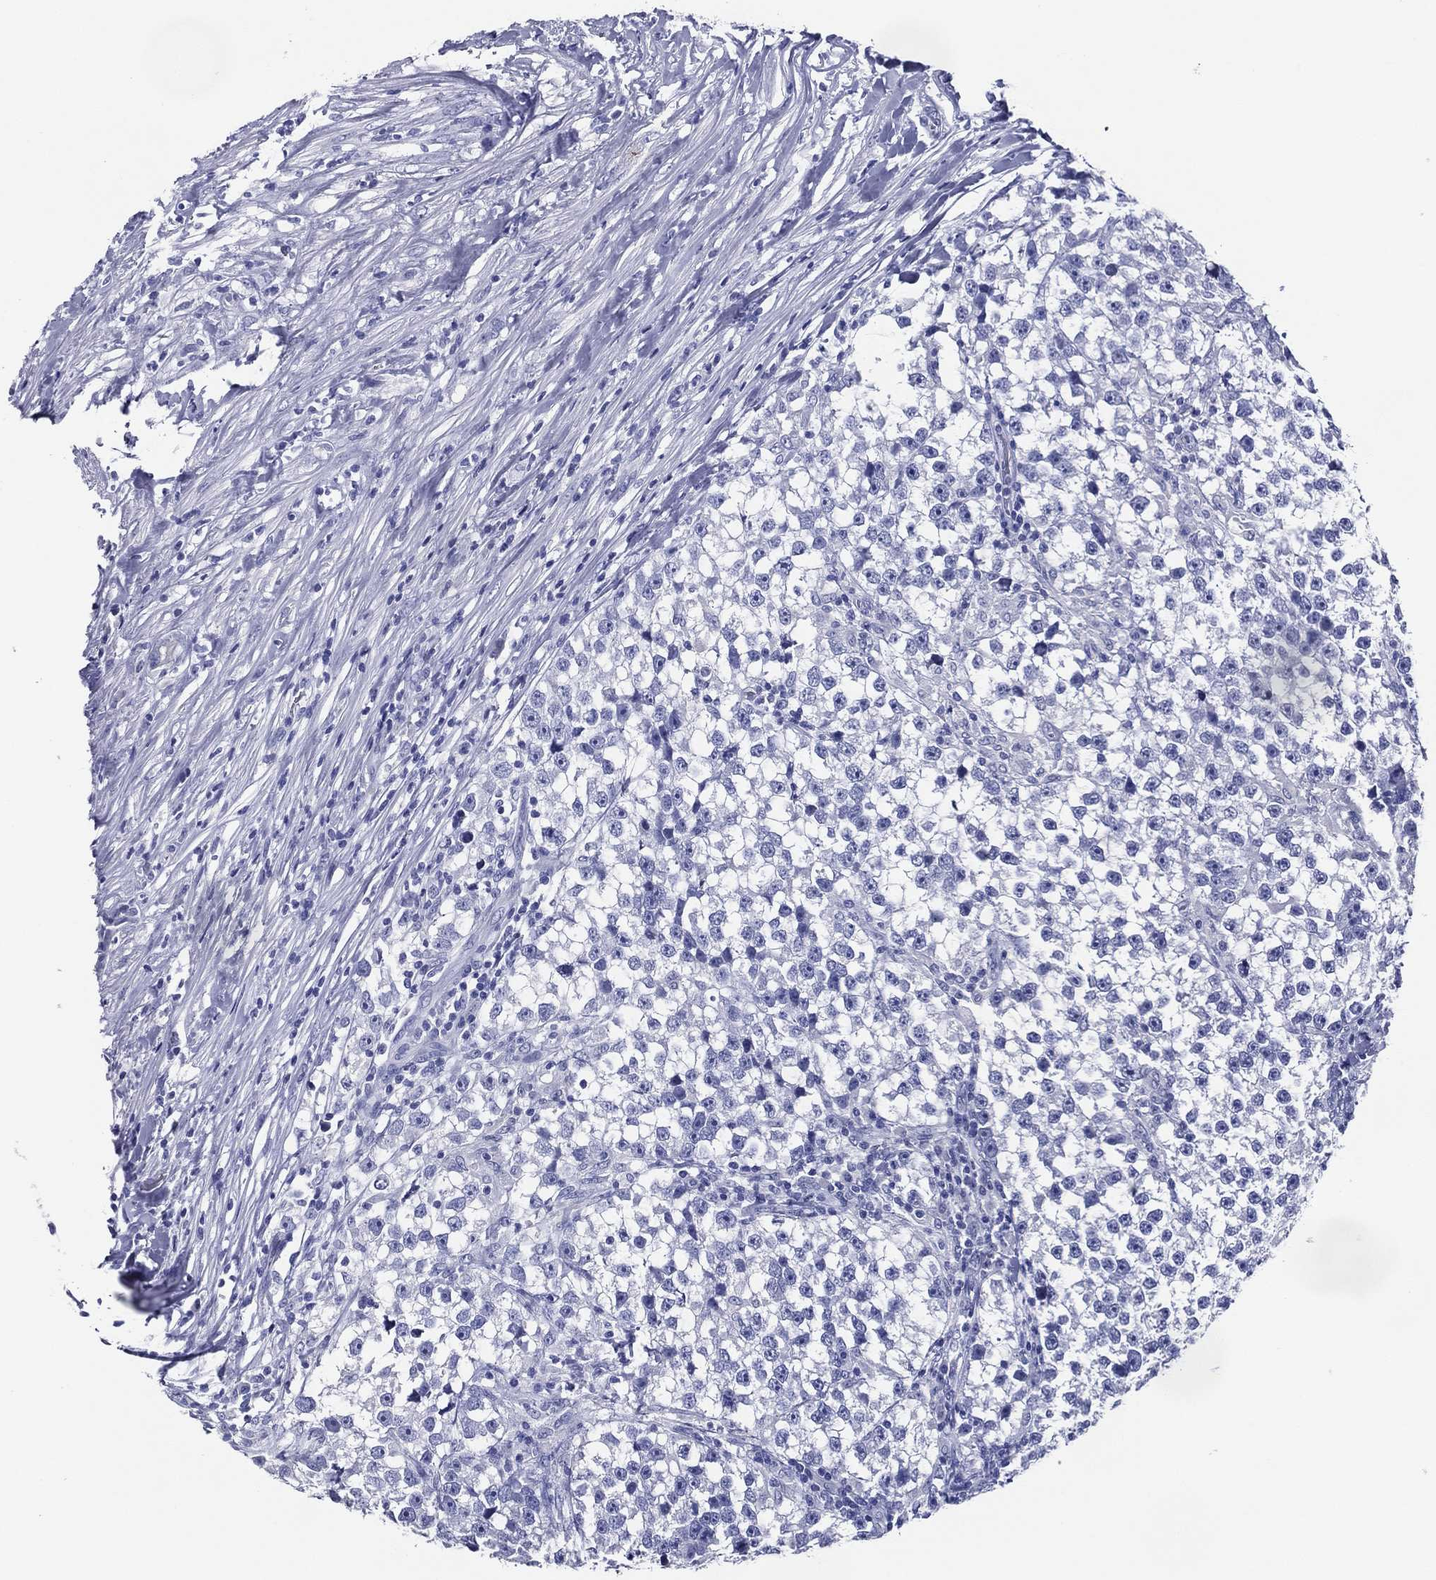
{"staining": {"intensity": "negative", "quantity": "none", "location": "none"}, "tissue": "testis cancer", "cell_type": "Tumor cells", "image_type": "cancer", "snomed": [{"axis": "morphology", "description": "Seminoma, NOS"}, {"axis": "topography", "description": "Testis"}], "caption": "High power microscopy image of an IHC image of testis seminoma, revealing no significant positivity in tumor cells.", "gene": "ACE2", "patient": {"sex": "male", "age": 46}}